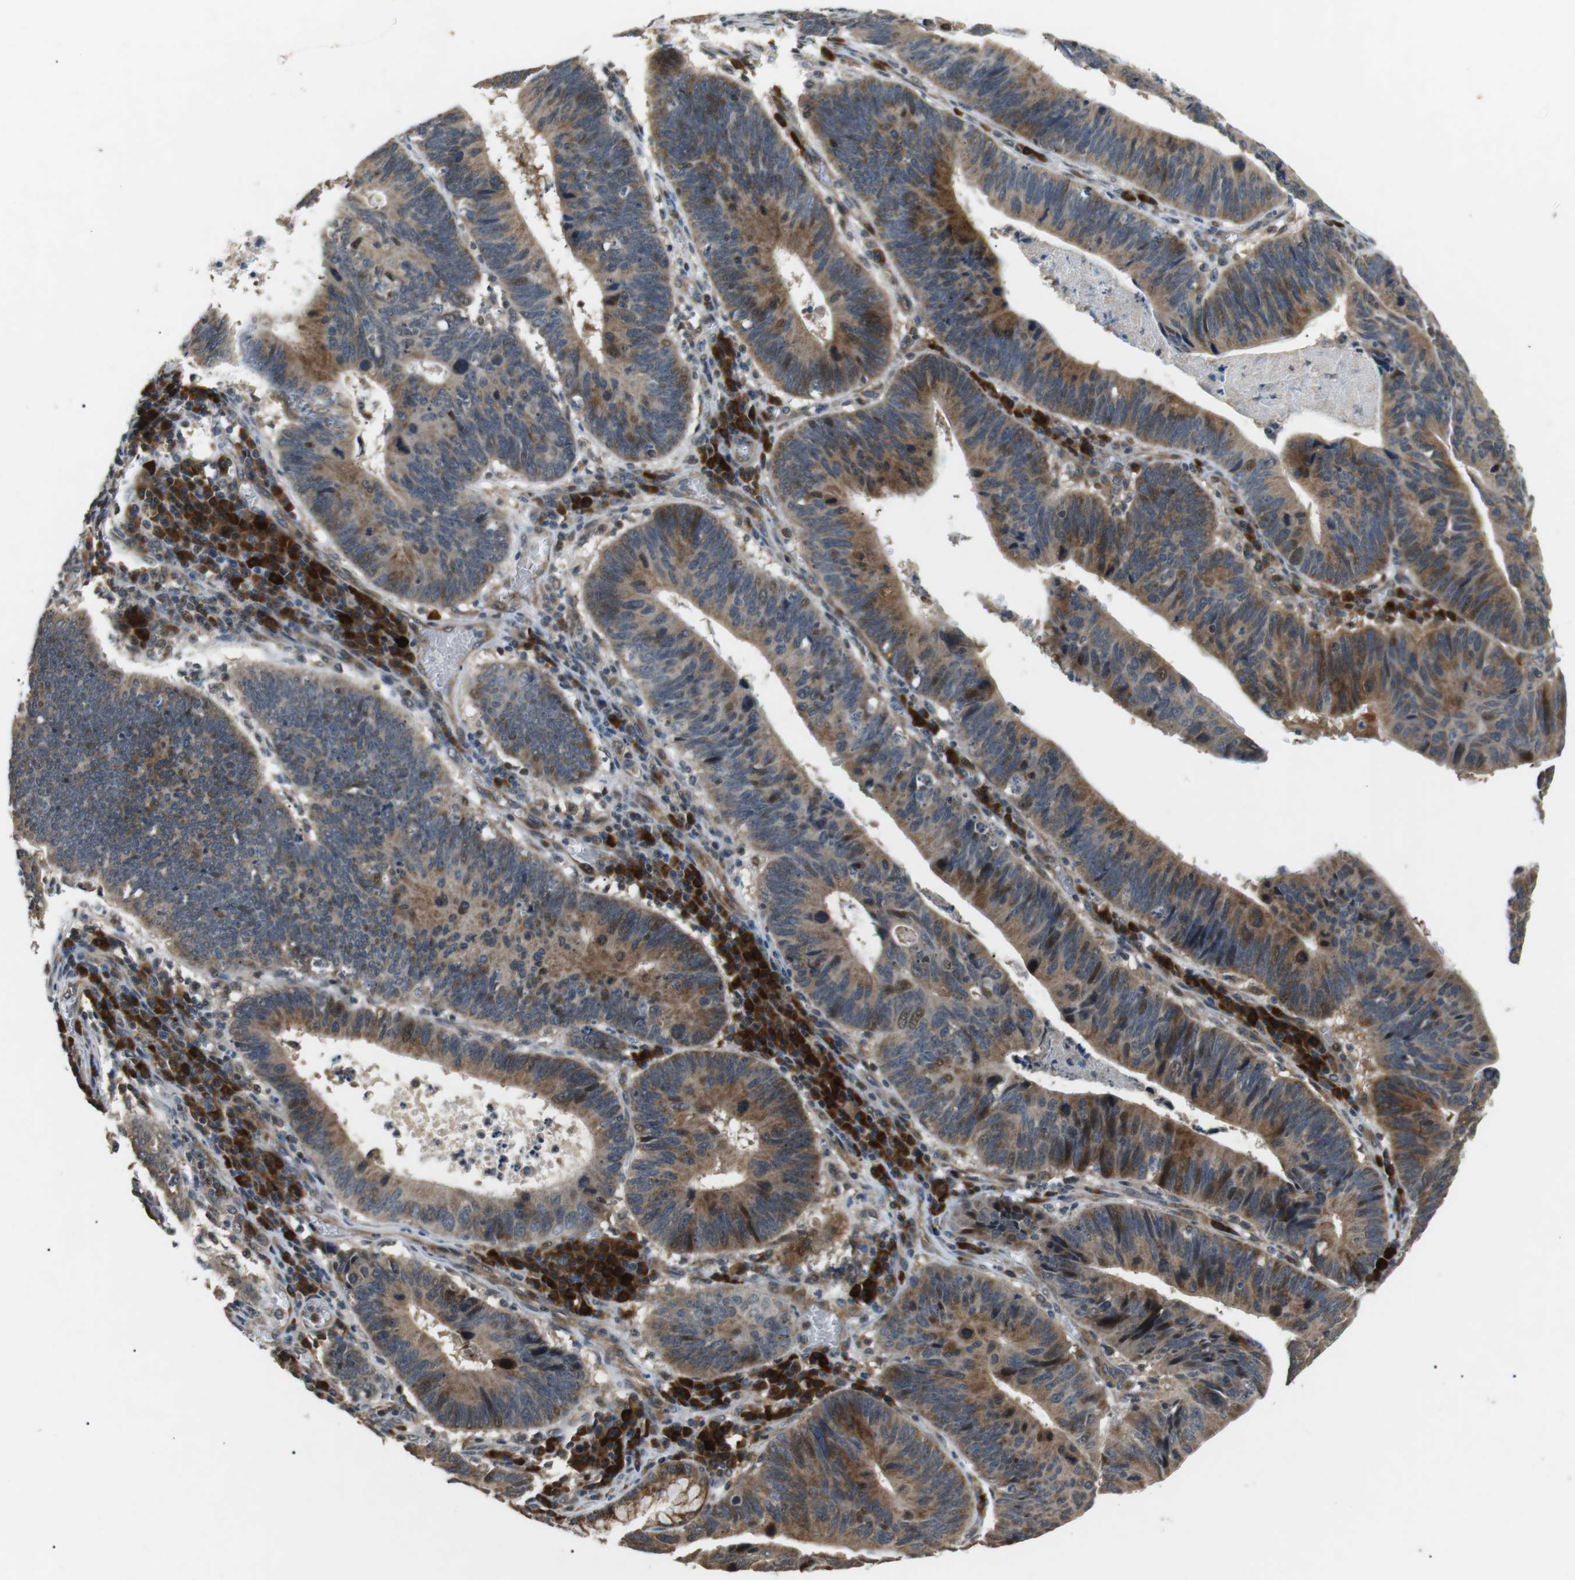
{"staining": {"intensity": "moderate", "quantity": "25%-75%", "location": "cytoplasmic/membranous"}, "tissue": "stomach cancer", "cell_type": "Tumor cells", "image_type": "cancer", "snomed": [{"axis": "morphology", "description": "Adenocarcinoma, NOS"}, {"axis": "topography", "description": "Stomach"}], "caption": "Approximately 25%-75% of tumor cells in adenocarcinoma (stomach) show moderate cytoplasmic/membranous protein staining as visualized by brown immunohistochemical staining.", "gene": "HSPA13", "patient": {"sex": "male", "age": 59}}